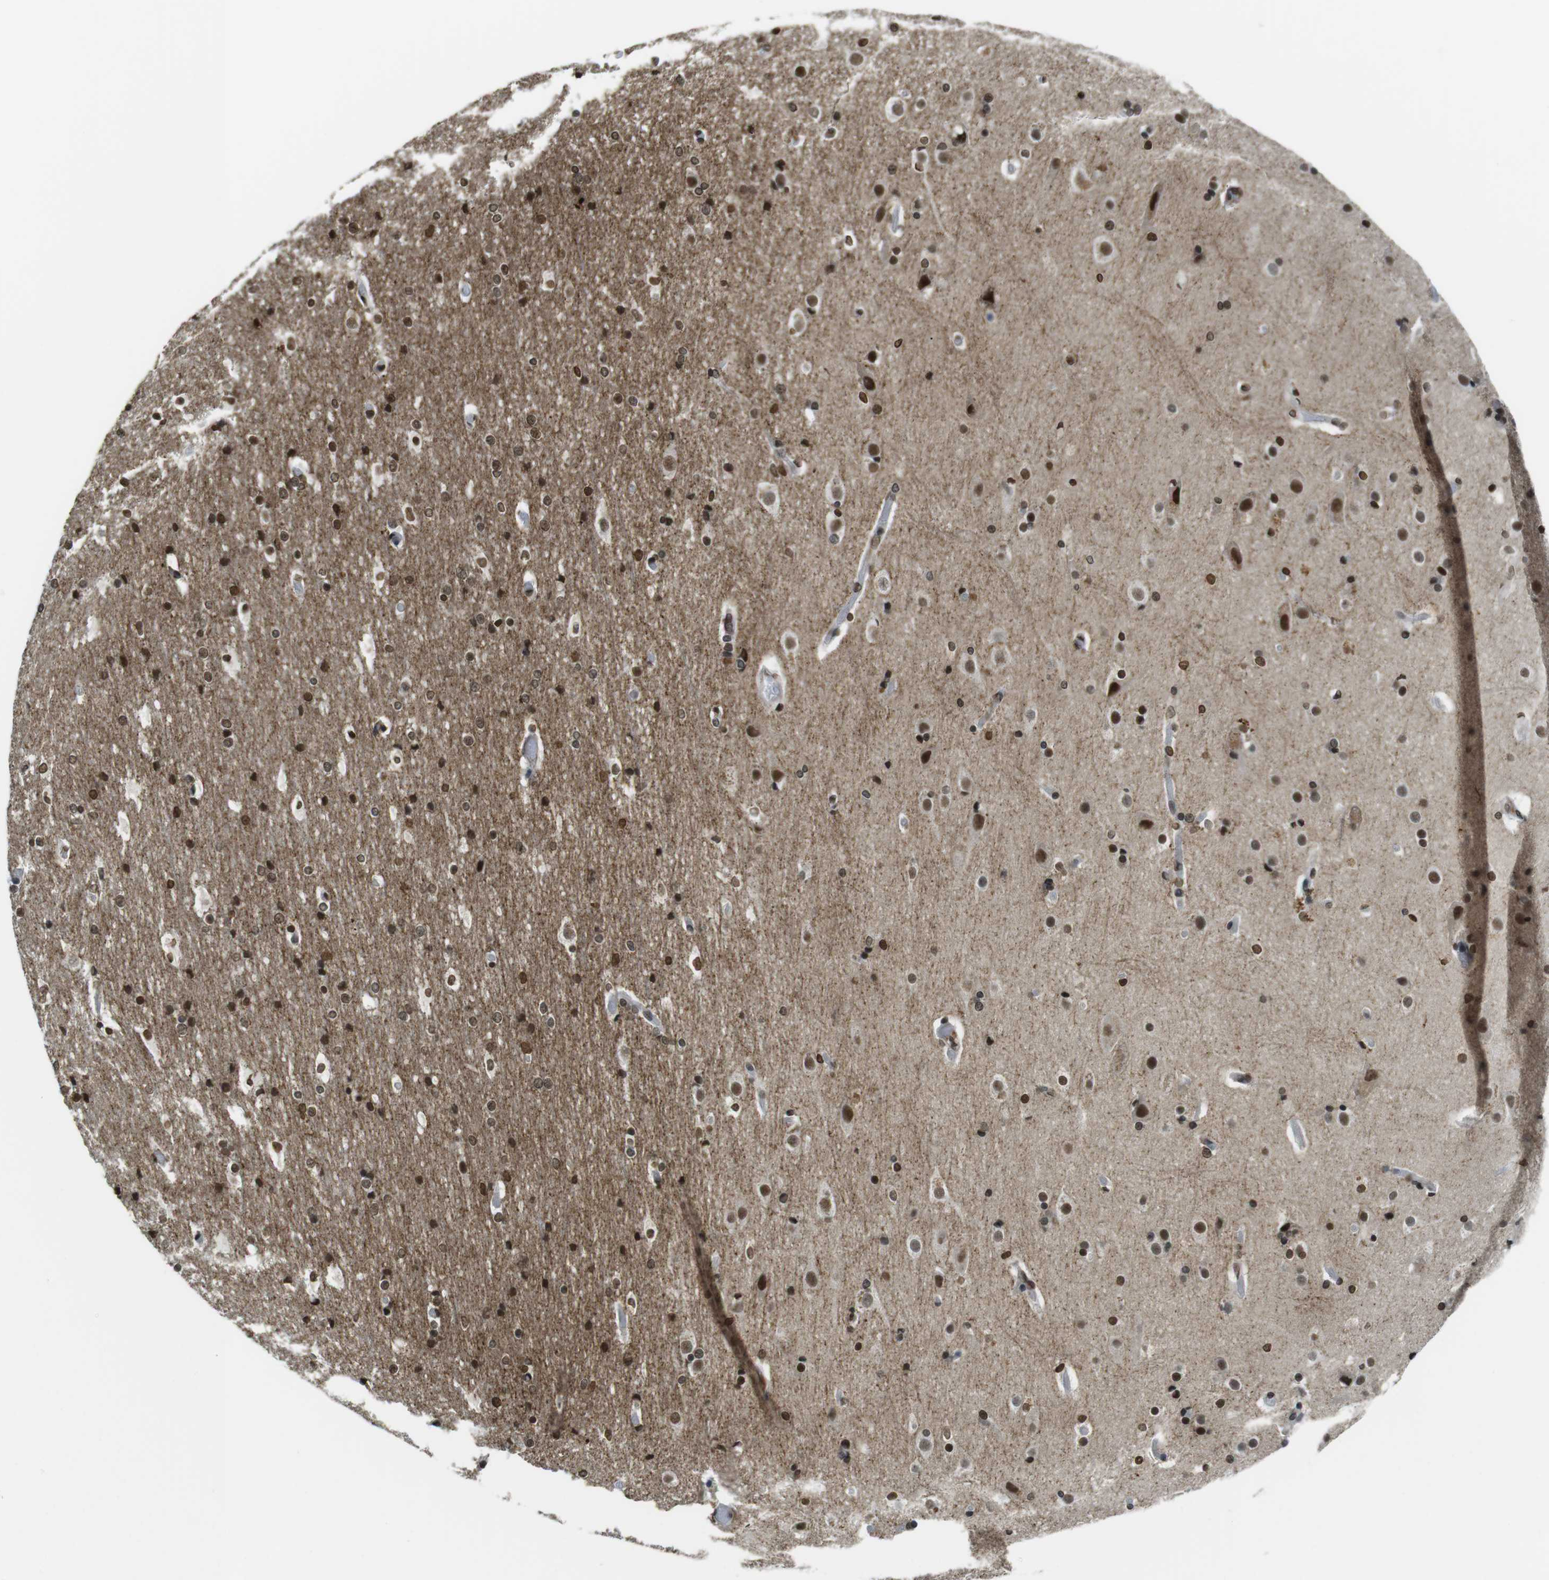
{"staining": {"intensity": "negative", "quantity": "none", "location": "none"}, "tissue": "cerebral cortex", "cell_type": "Endothelial cells", "image_type": "normal", "snomed": [{"axis": "morphology", "description": "Normal tissue, NOS"}, {"axis": "topography", "description": "Cerebral cortex"}], "caption": "Immunohistochemistry histopathology image of unremarkable cerebral cortex: cerebral cortex stained with DAB exhibits no significant protein expression in endothelial cells. Brightfield microscopy of immunohistochemistry stained with DAB (brown) and hematoxylin (blue), captured at high magnification.", "gene": "USP7", "patient": {"sex": "male", "age": 57}}